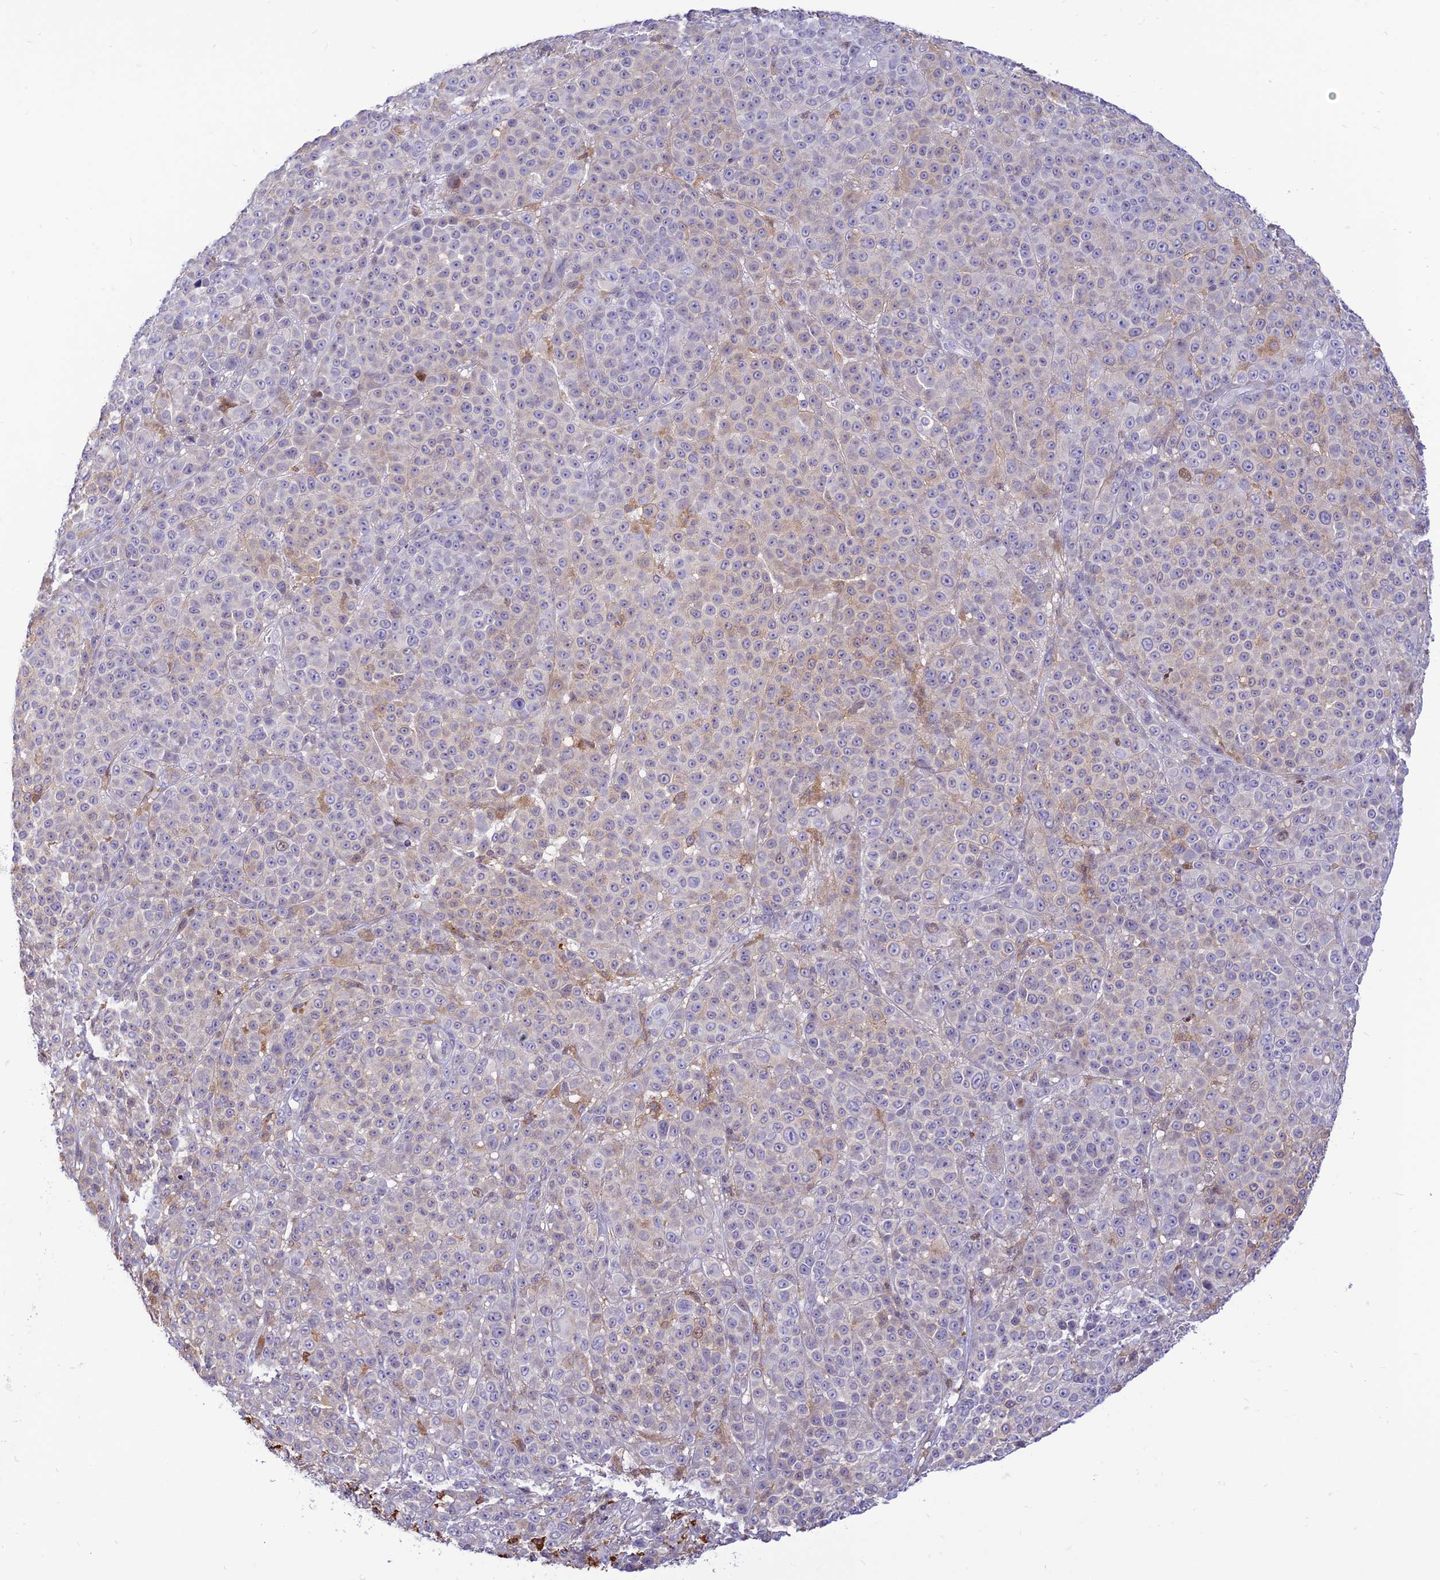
{"staining": {"intensity": "weak", "quantity": "<25%", "location": "cytoplasmic/membranous"}, "tissue": "melanoma", "cell_type": "Tumor cells", "image_type": "cancer", "snomed": [{"axis": "morphology", "description": "Malignant melanoma, NOS"}, {"axis": "topography", "description": "Skin"}], "caption": "The image reveals no staining of tumor cells in melanoma. (DAB (3,3'-diaminobenzidine) immunohistochemistry, high magnification).", "gene": "FAM186B", "patient": {"sex": "female", "age": 94}}